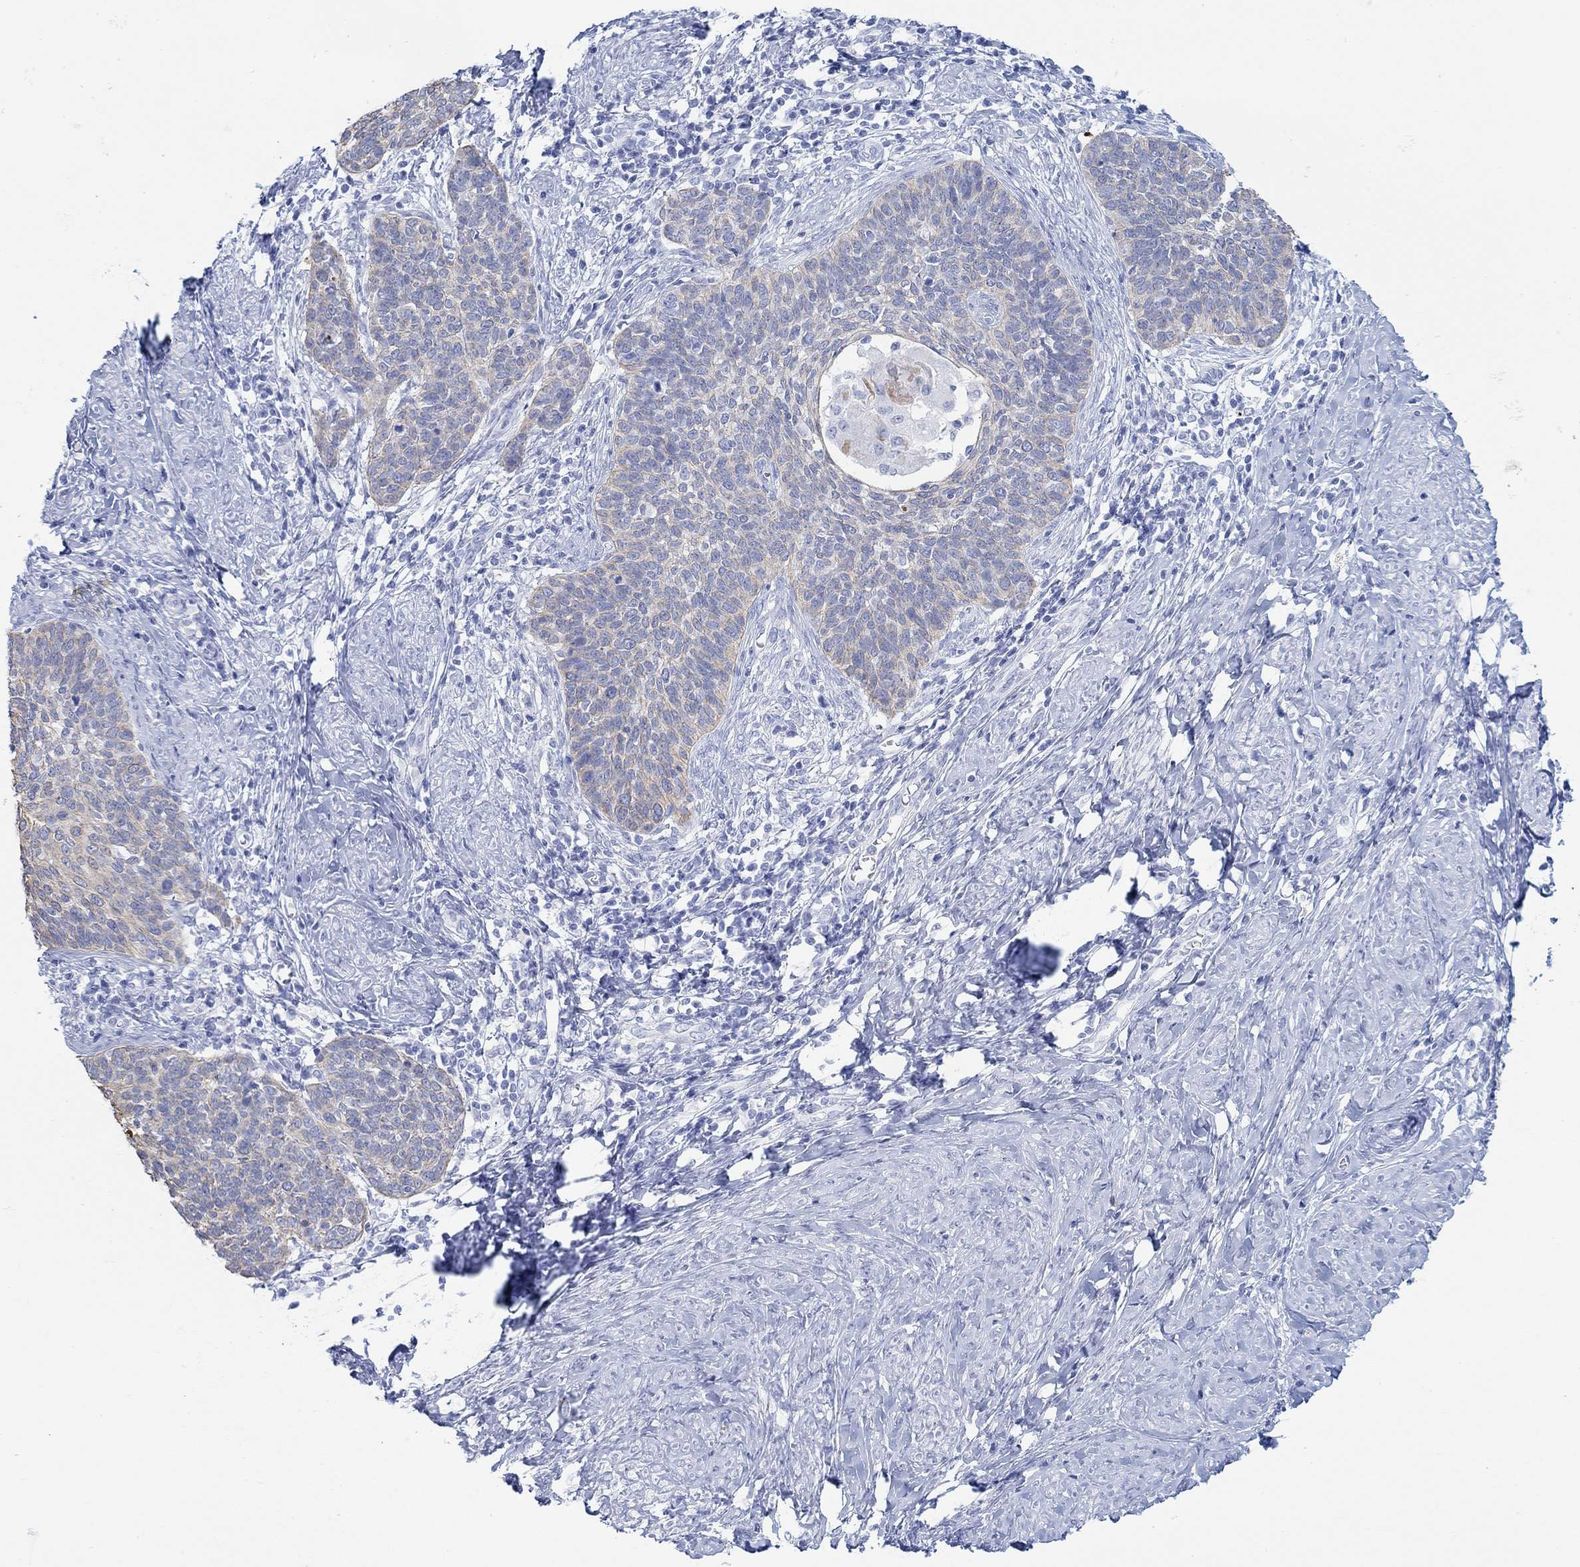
{"staining": {"intensity": "weak", "quantity": "<25%", "location": "cytoplasmic/membranous"}, "tissue": "cervical cancer", "cell_type": "Tumor cells", "image_type": "cancer", "snomed": [{"axis": "morphology", "description": "Normal tissue, NOS"}, {"axis": "morphology", "description": "Squamous cell carcinoma, NOS"}, {"axis": "topography", "description": "Cervix"}], "caption": "Squamous cell carcinoma (cervical) stained for a protein using IHC shows no staining tumor cells.", "gene": "AK8", "patient": {"sex": "female", "age": 39}}